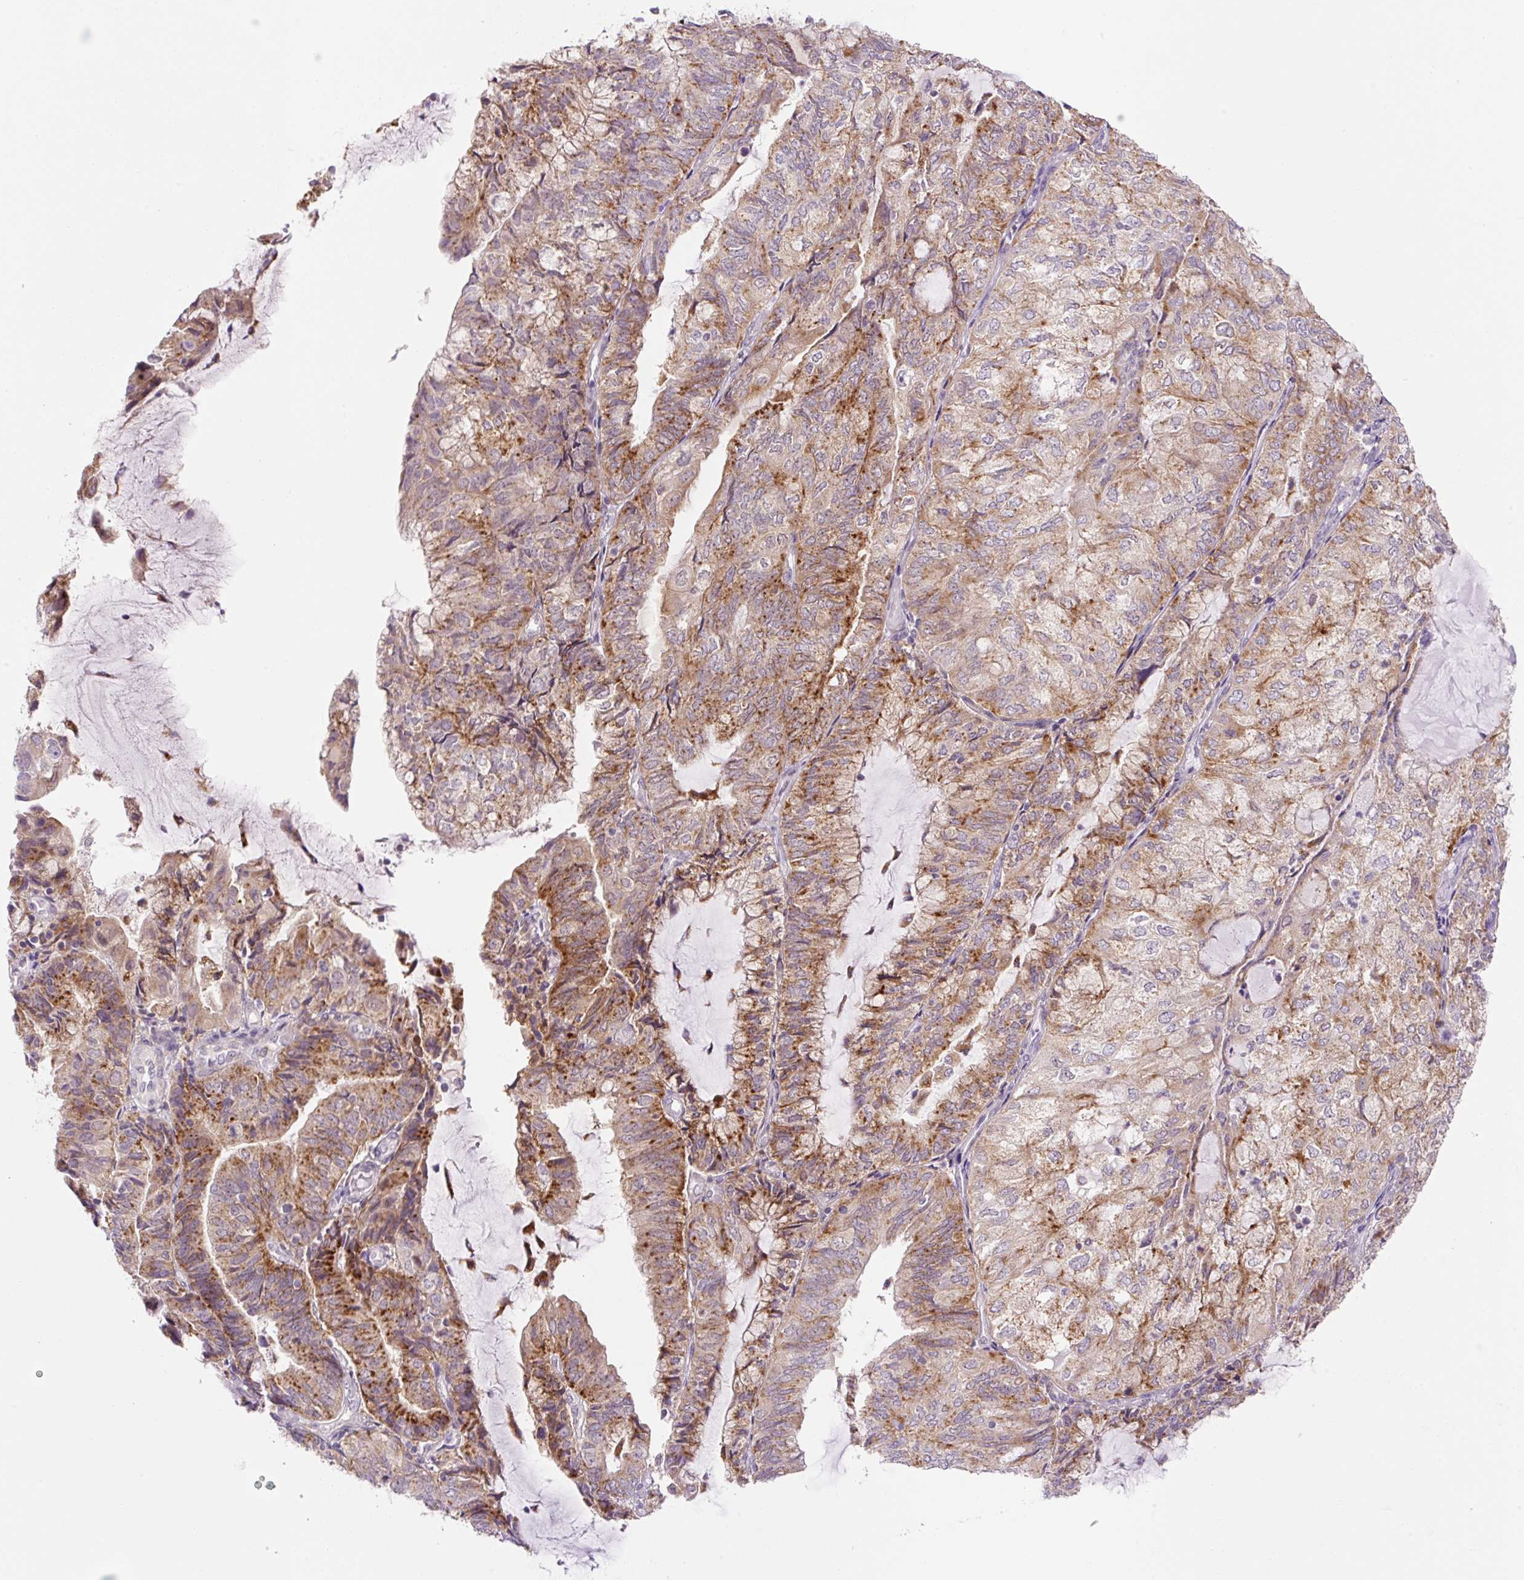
{"staining": {"intensity": "moderate", "quantity": ">75%", "location": "cytoplasmic/membranous"}, "tissue": "endometrial cancer", "cell_type": "Tumor cells", "image_type": "cancer", "snomed": [{"axis": "morphology", "description": "Adenocarcinoma, NOS"}, {"axis": "topography", "description": "Endometrium"}], "caption": "Endometrial cancer (adenocarcinoma) tissue exhibits moderate cytoplasmic/membranous staining in about >75% of tumor cells, visualized by immunohistochemistry.", "gene": "CEBPZOS", "patient": {"sex": "female", "age": 81}}